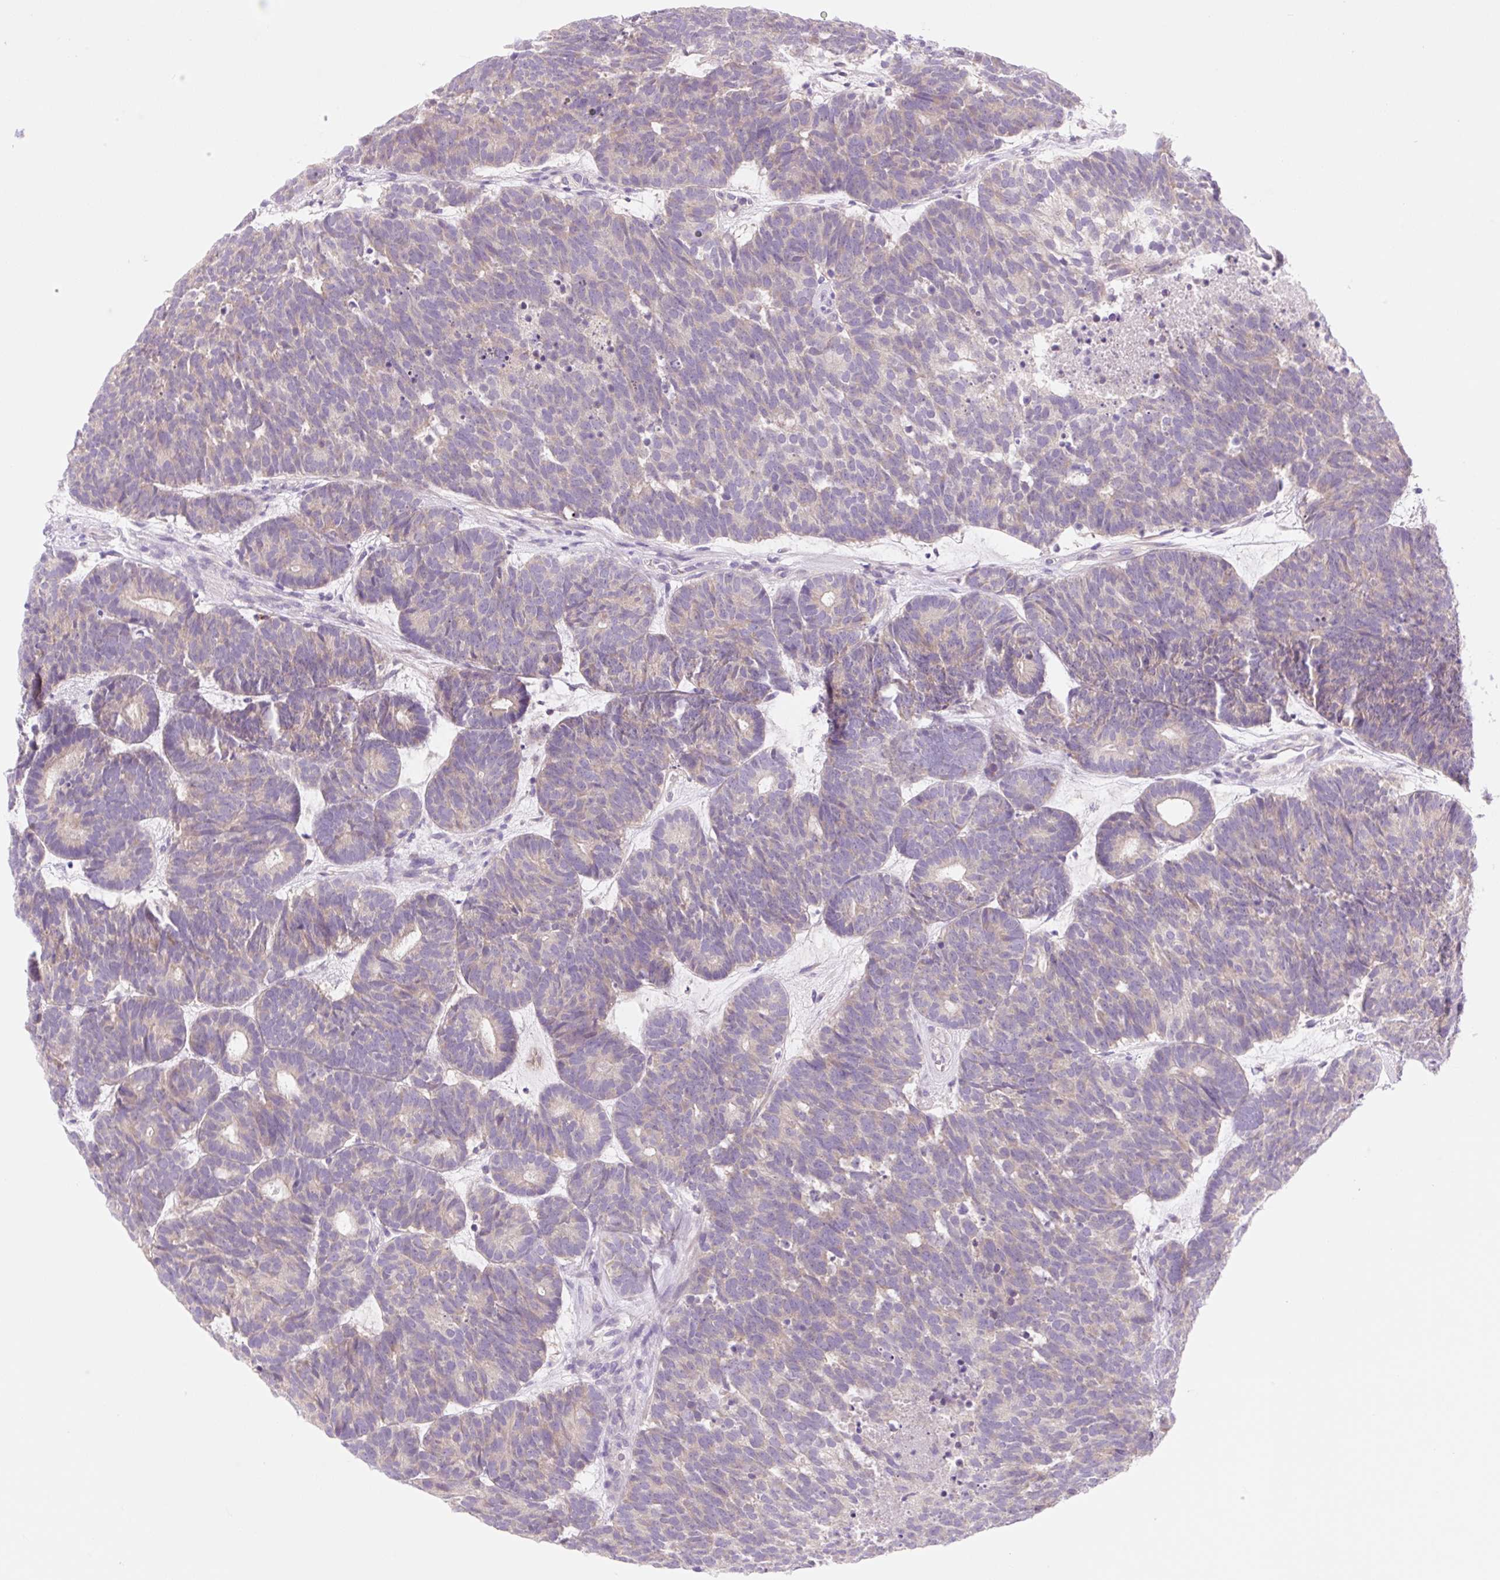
{"staining": {"intensity": "weak", "quantity": "25%-75%", "location": "cytoplasmic/membranous"}, "tissue": "head and neck cancer", "cell_type": "Tumor cells", "image_type": "cancer", "snomed": [{"axis": "morphology", "description": "Adenocarcinoma, NOS"}, {"axis": "topography", "description": "Head-Neck"}], "caption": "There is low levels of weak cytoplasmic/membranous expression in tumor cells of head and neck cancer (adenocarcinoma), as demonstrated by immunohistochemical staining (brown color).", "gene": "CELF6", "patient": {"sex": "female", "age": 81}}